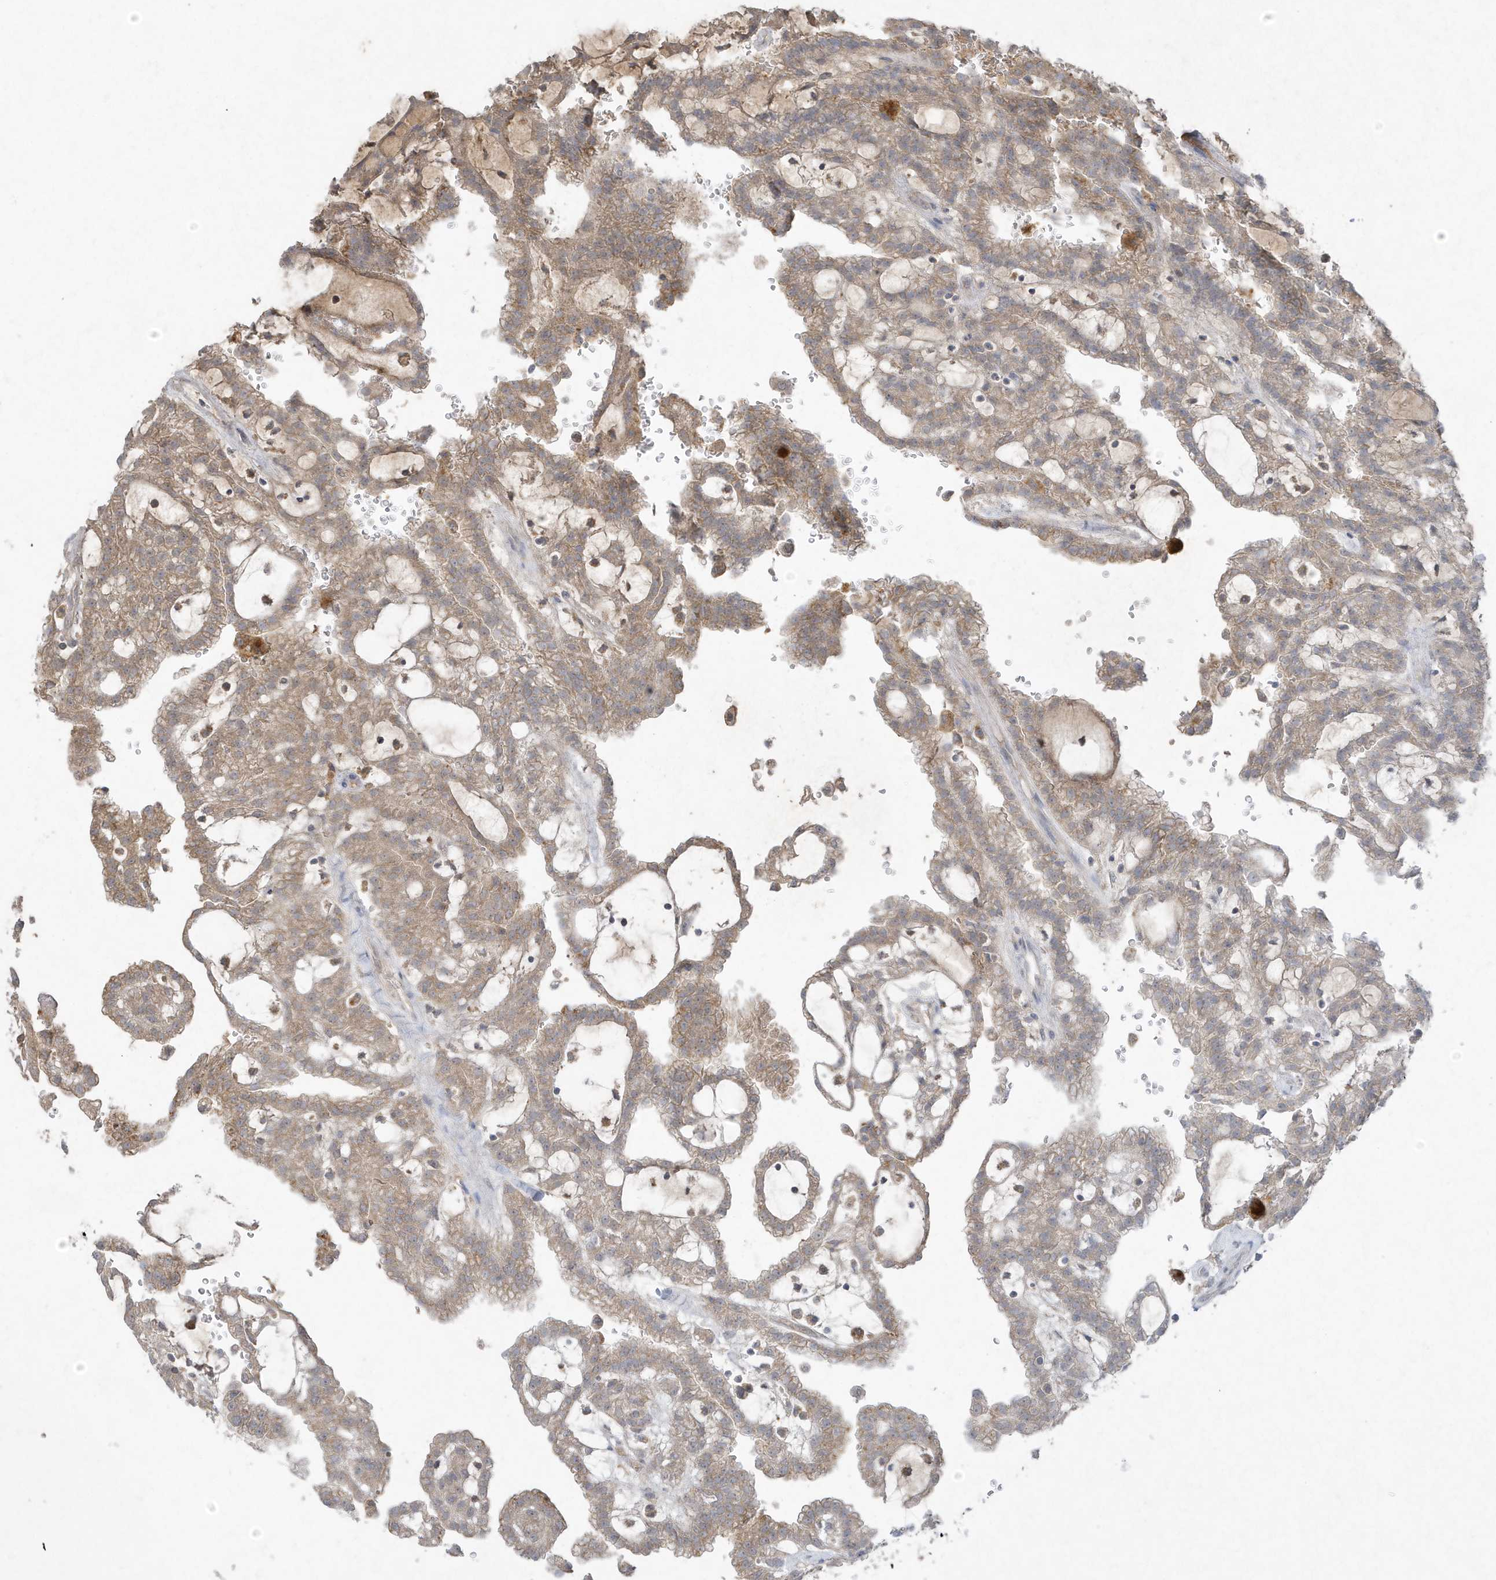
{"staining": {"intensity": "moderate", "quantity": ">75%", "location": "cytoplasmic/membranous"}, "tissue": "renal cancer", "cell_type": "Tumor cells", "image_type": "cancer", "snomed": [{"axis": "morphology", "description": "Adenocarcinoma, NOS"}, {"axis": "topography", "description": "Kidney"}], "caption": "This micrograph shows immunohistochemistry (IHC) staining of renal cancer (adenocarcinoma), with medium moderate cytoplasmic/membranous staining in approximately >75% of tumor cells.", "gene": "C1RL", "patient": {"sex": "male", "age": 63}}